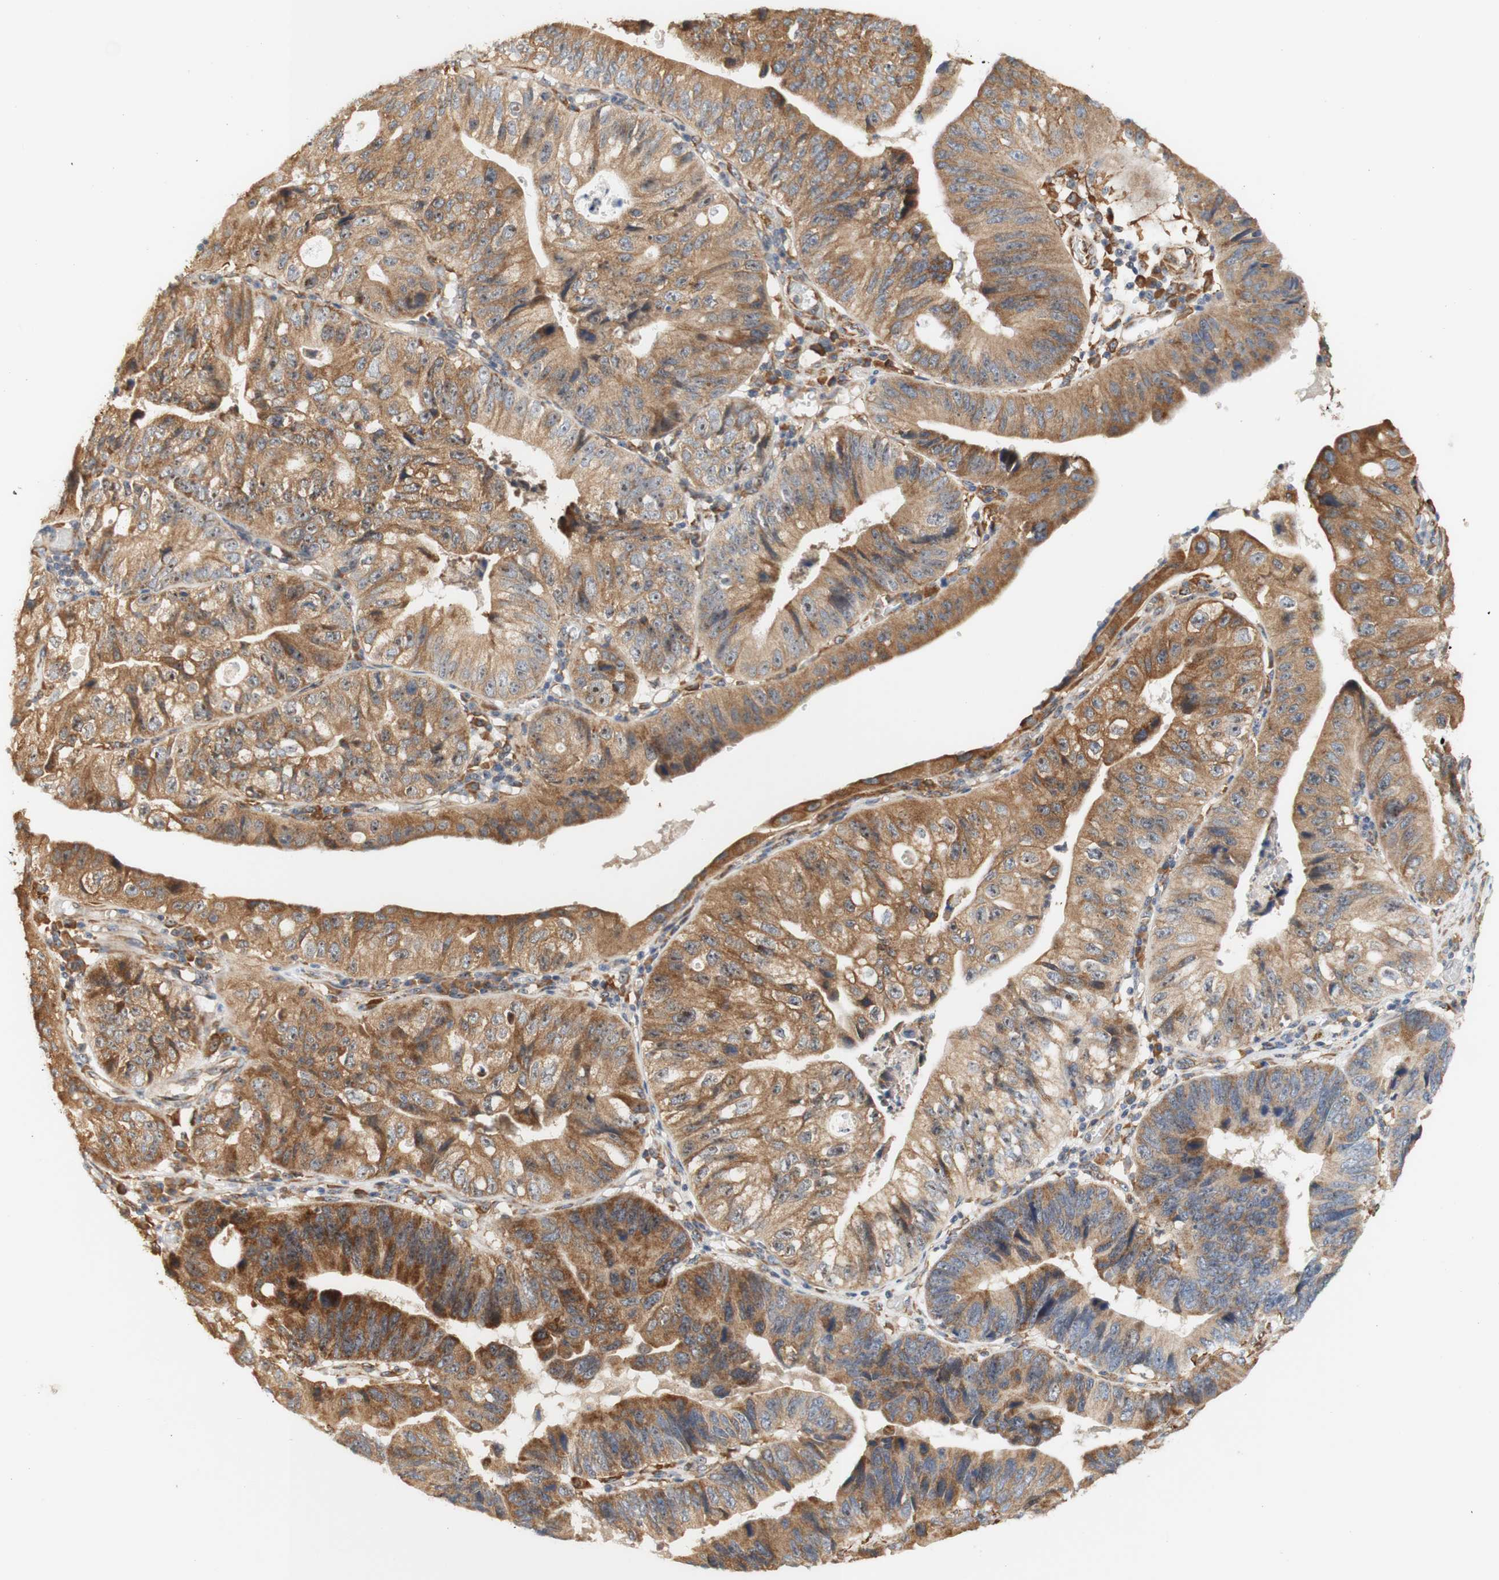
{"staining": {"intensity": "moderate", "quantity": "25%-75%", "location": "cytoplasmic/membranous"}, "tissue": "stomach cancer", "cell_type": "Tumor cells", "image_type": "cancer", "snomed": [{"axis": "morphology", "description": "Adenocarcinoma, NOS"}, {"axis": "topography", "description": "Stomach"}], "caption": "A micrograph showing moderate cytoplasmic/membranous expression in about 25%-75% of tumor cells in adenocarcinoma (stomach), as visualized by brown immunohistochemical staining.", "gene": "EIF2AK4", "patient": {"sex": "male", "age": 59}}